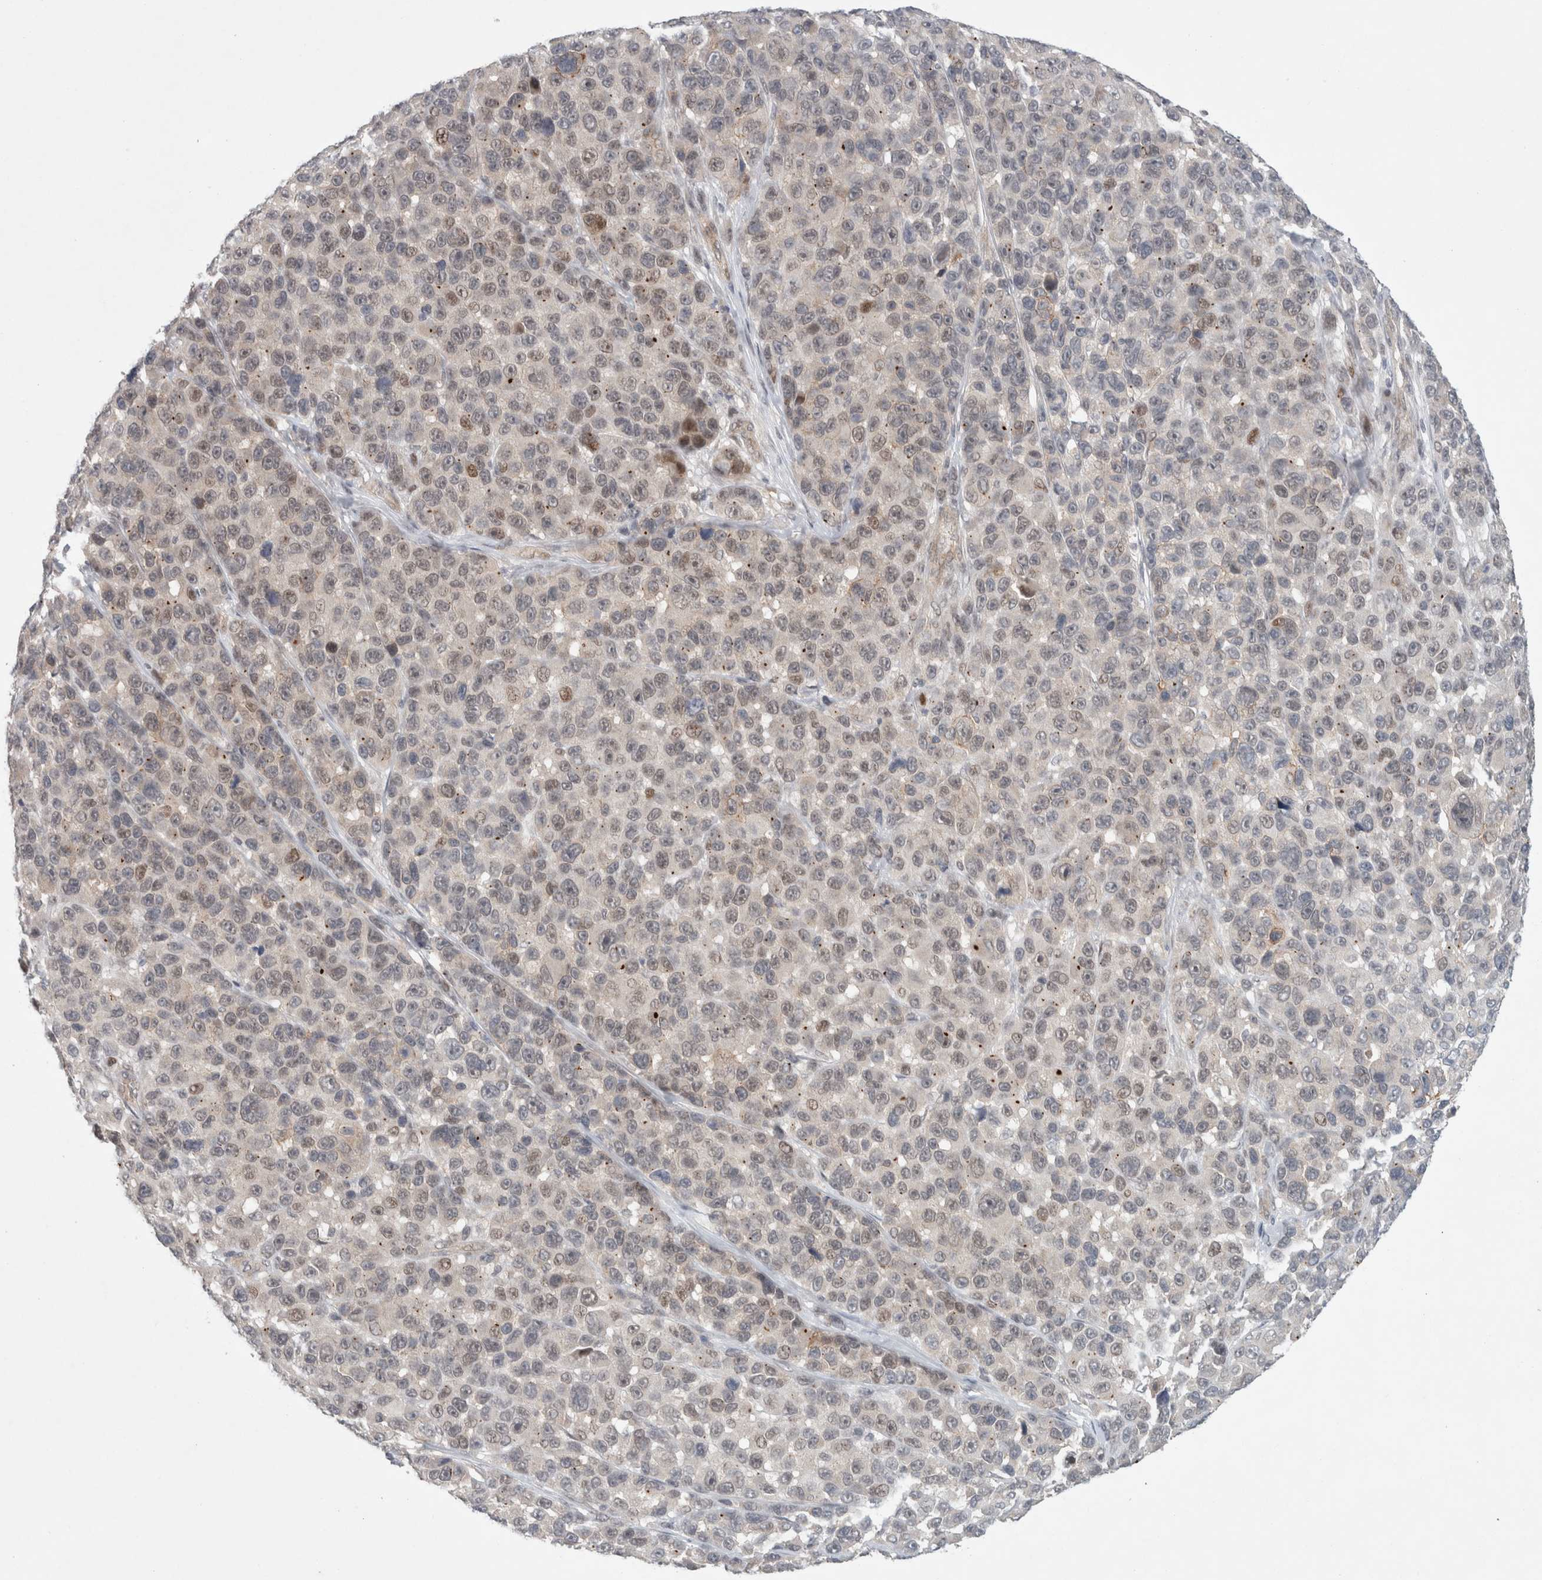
{"staining": {"intensity": "weak", "quantity": "<25%", "location": "nuclear"}, "tissue": "melanoma", "cell_type": "Tumor cells", "image_type": "cancer", "snomed": [{"axis": "morphology", "description": "Malignant melanoma, NOS"}, {"axis": "topography", "description": "Skin"}], "caption": "Malignant melanoma stained for a protein using immunohistochemistry (IHC) demonstrates no positivity tumor cells.", "gene": "RASAL2", "patient": {"sex": "male", "age": 53}}